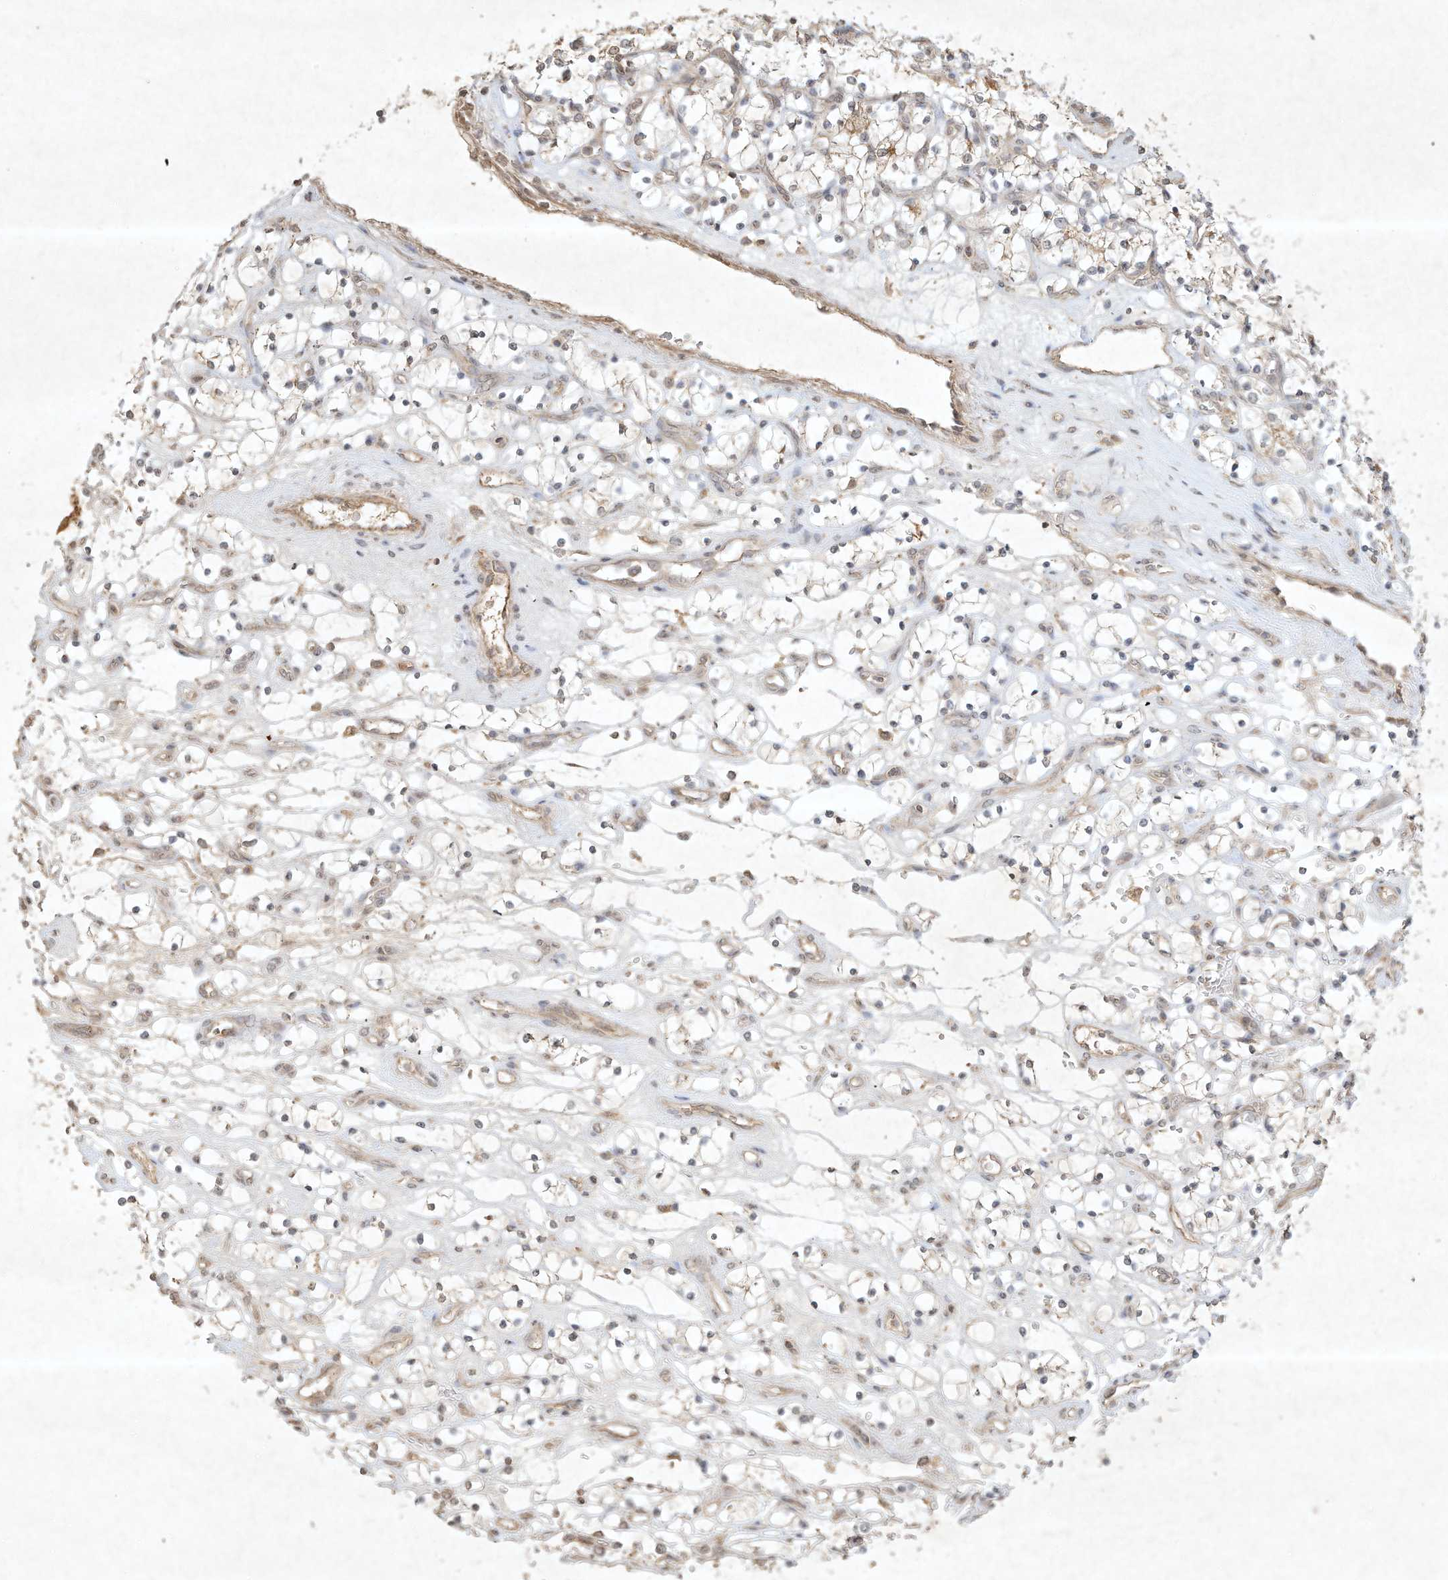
{"staining": {"intensity": "weak", "quantity": "<25%", "location": "cytoplasmic/membranous"}, "tissue": "renal cancer", "cell_type": "Tumor cells", "image_type": "cancer", "snomed": [{"axis": "morphology", "description": "Adenocarcinoma, NOS"}, {"axis": "topography", "description": "Kidney"}], "caption": "Immunohistochemistry (IHC) histopathology image of renal cancer (adenocarcinoma) stained for a protein (brown), which shows no expression in tumor cells. (DAB immunohistochemistry visualized using brightfield microscopy, high magnification).", "gene": "BTRC", "patient": {"sex": "female", "age": 69}}